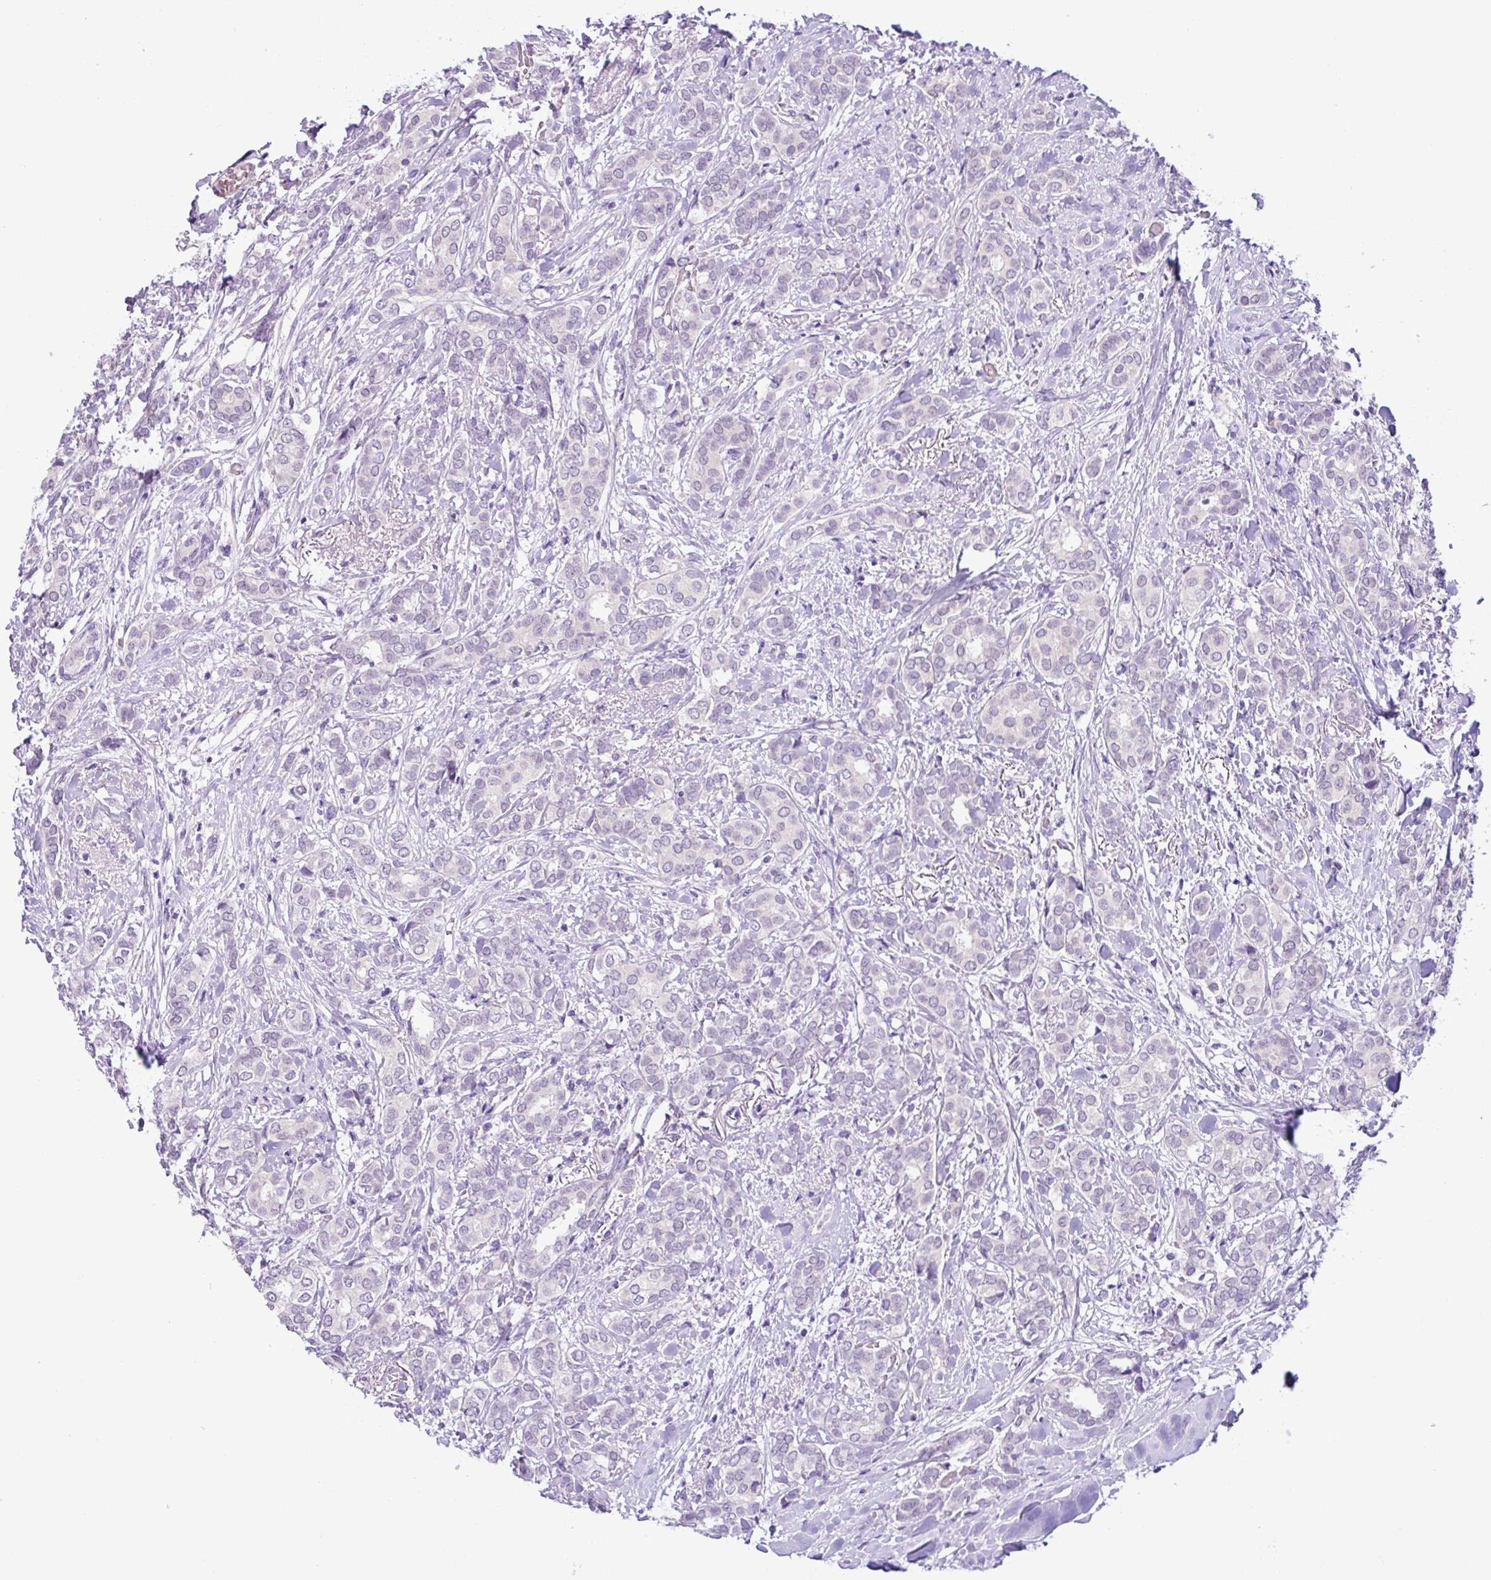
{"staining": {"intensity": "negative", "quantity": "none", "location": "none"}, "tissue": "breast cancer", "cell_type": "Tumor cells", "image_type": "cancer", "snomed": [{"axis": "morphology", "description": "Duct carcinoma"}, {"axis": "topography", "description": "Breast"}], "caption": "High power microscopy photomicrograph of an immunohistochemistry (IHC) histopathology image of breast cancer (infiltrating ductal carcinoma), revealing no significant expression in tumor cells.", "gene": "TONSL", "patient": {"sex": "female", "age": 73}}